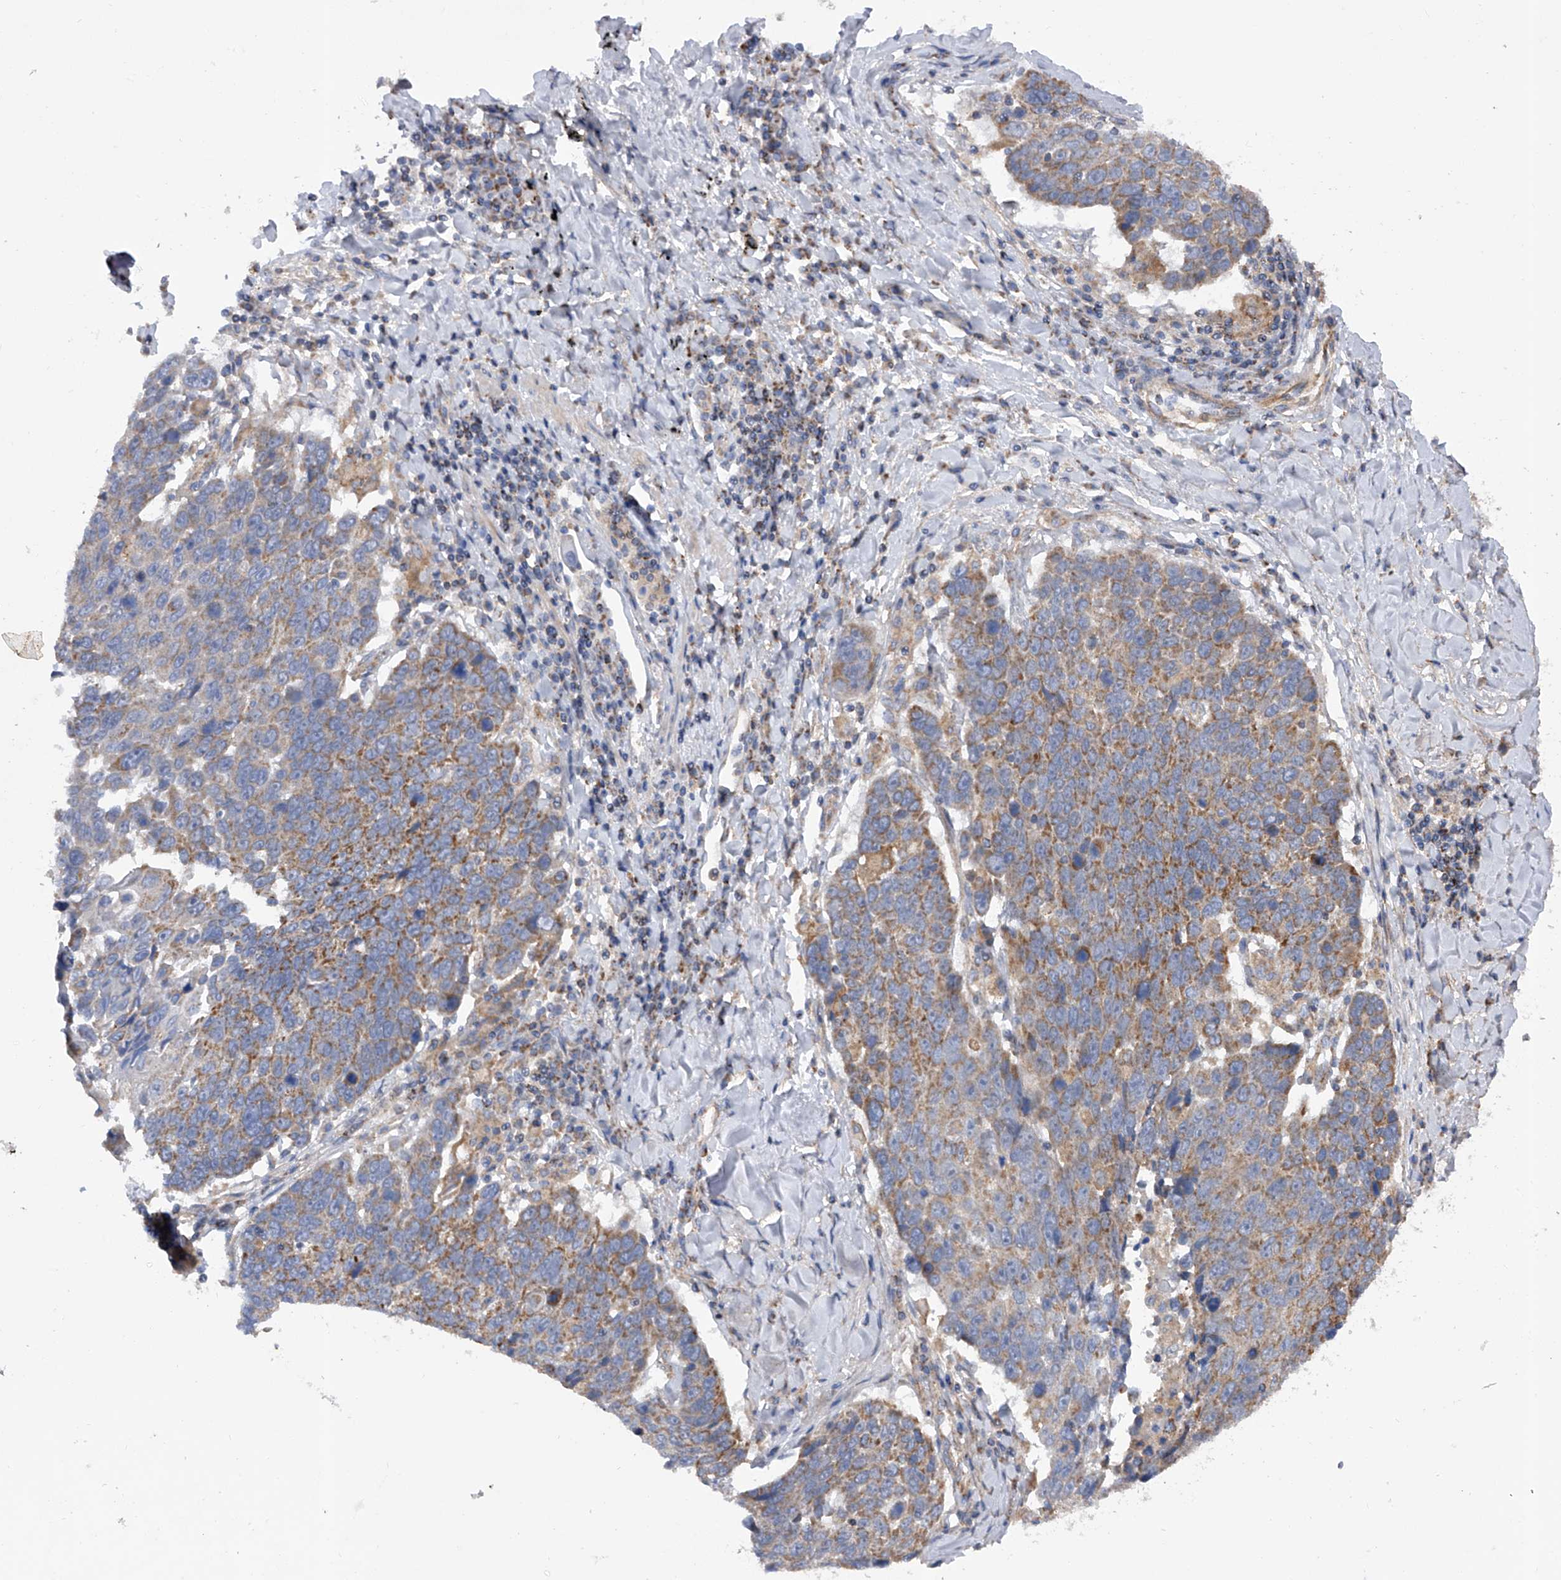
{"staining": {"intensity": "moderate", "quantity": "25%-75%", "location": "cytoplasmic/membranous"}, "tissue": "lung cancer", "cell_type": "Tumor cells", "image_type": "cancer", "snomed": [{"axis": "morphology", "description": "Squamous cell carcinoma, NOS"}, {"axis": "topography", "description": "Lung"}], "caption": "Immunohistochemistry staining of squamous cell carcinoma (lung), which exhibits medium levels of moderate cytoplasmic/membranous expression in approximately 25%-75% of tumor cells indicating moderate cytoplasmic/membranous protein positivity. The staining was performed using DAB (3,3'-diaminobenzidine) (brown) for protein detection and nuclei were counterstained in hematoxylin (blue).", "gene": "PDSS2", "patient": {"sex": "male", "age": 66}}